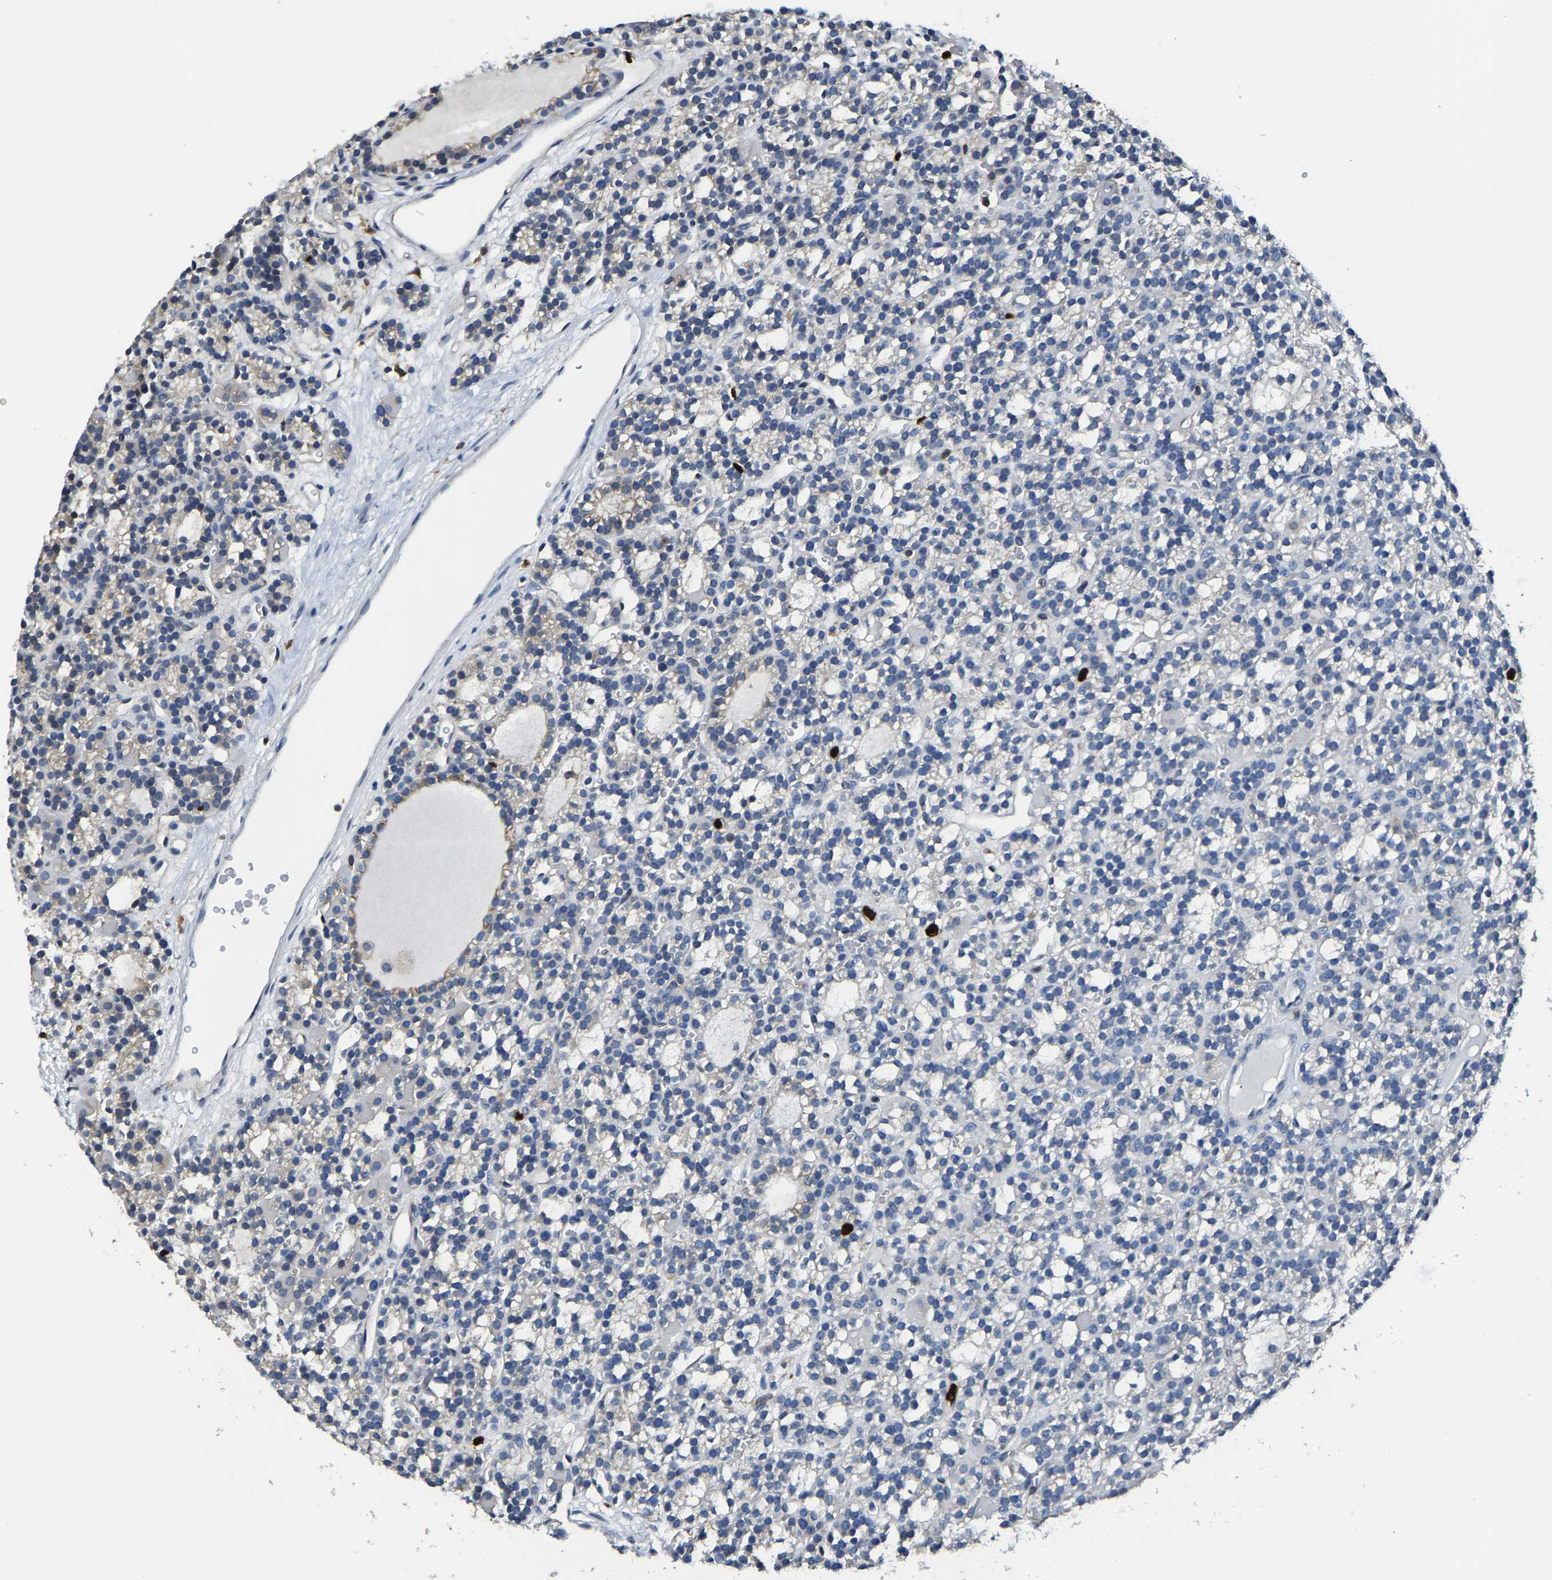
{"staining": {"intensity": "negative", "quantity": "none", "location": "none"}, "tissue": "parathyroid gland", "cell_type": "Glandular cells", "image_type": "normal", "snomed": [{"axis": "morphology", "description": "Normal tissue, NOS"}, {"axis": "morphology", "description": "Adenoma, NOS"}, {"axis": "topography", "description": "Parathyroid gland"}], "caption": "Parathyroid gland stained for a protein using IHC displays no staining glandular cells.", "gene": "TRAF6", "patient": {"sex": "female", "age": 58}}